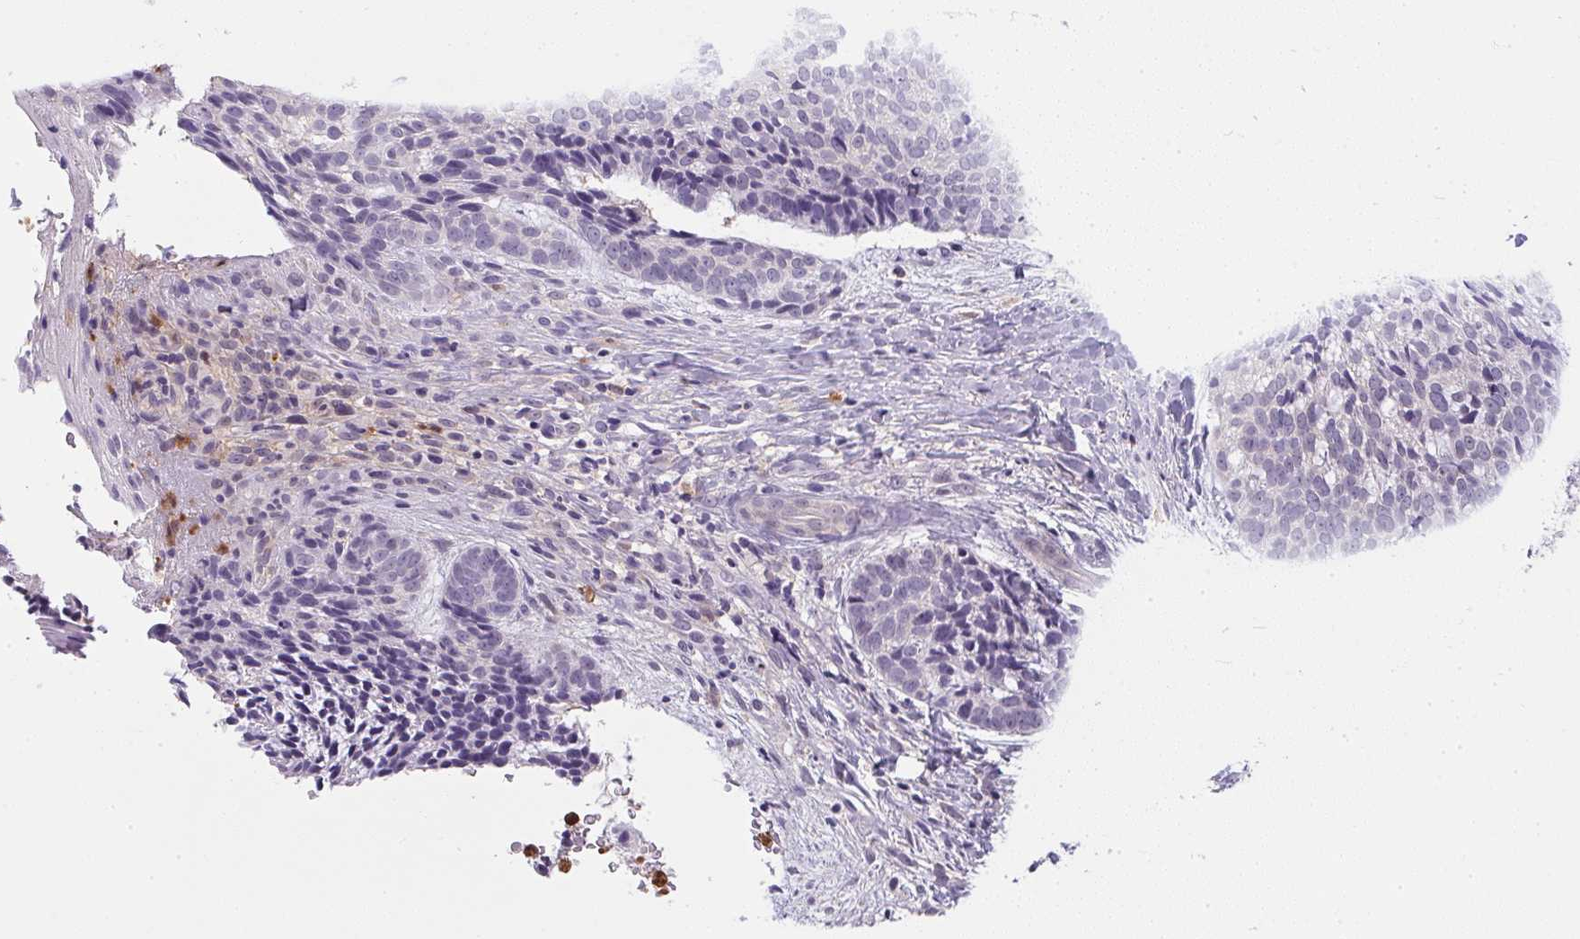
{"staining": {"intensity": "negative", "quantity": "none", "location": "none"}, "tissue": "skin cancer", "cell_type": "Tumor cells", "image_type": "cancer", "snomed": [{"axis": "morphology", "description": "Basal cell carcinoma"}, {"axis": "topography", "description": "Skin"}], "caption": "Skin basal cell carcinoma stained for a protein using immunohistochemistry (IHC) demonstrates no positivity tumor cells.", "gene": "DNAJC5G", "patient": {"sex": "male", "age": 64}}